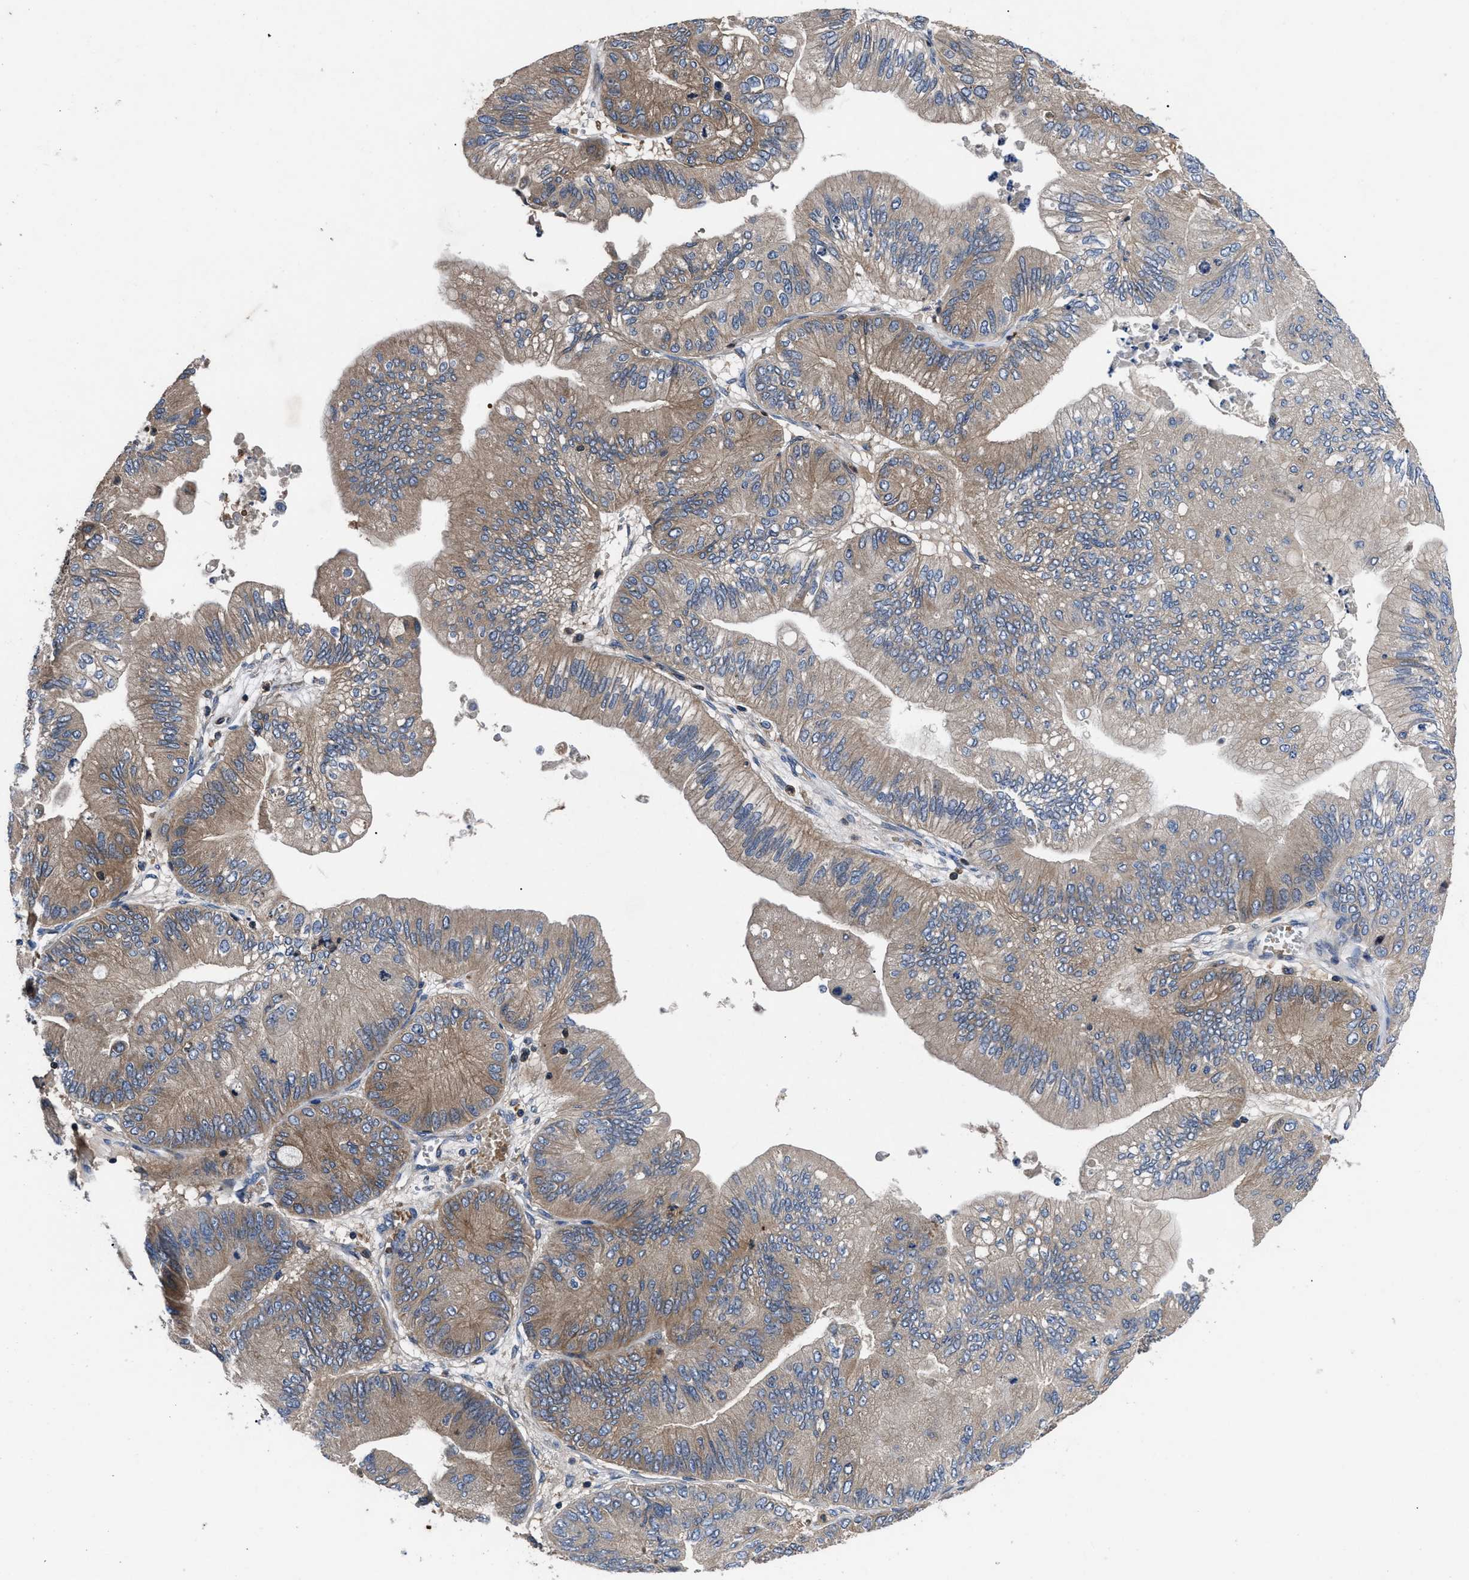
{"staining": {"intensity": "moderate", "quantity": "25%-75%", "location": "cytoplasmic/membranous"}, "tissue": "ovarian cancer", "cell_type": "Tumor cells", "image_type": "cancer", "snomed": [{"axis": "morphology", "description": "Cystadenocarcinoma, mucinous, NOS"}, {"axis": "topography", "description": "Ovary"}], "caption": "Ovarian cancer (mucinous cystadenocarcinoma) was stained to show a protein in brown. There is medium levels of moderate cytoplasmic/membranous positivity in approximately 25%-75% of tumor cells.", "gene": "YBEY", "patient": {"sex": "female", "age": 61}}